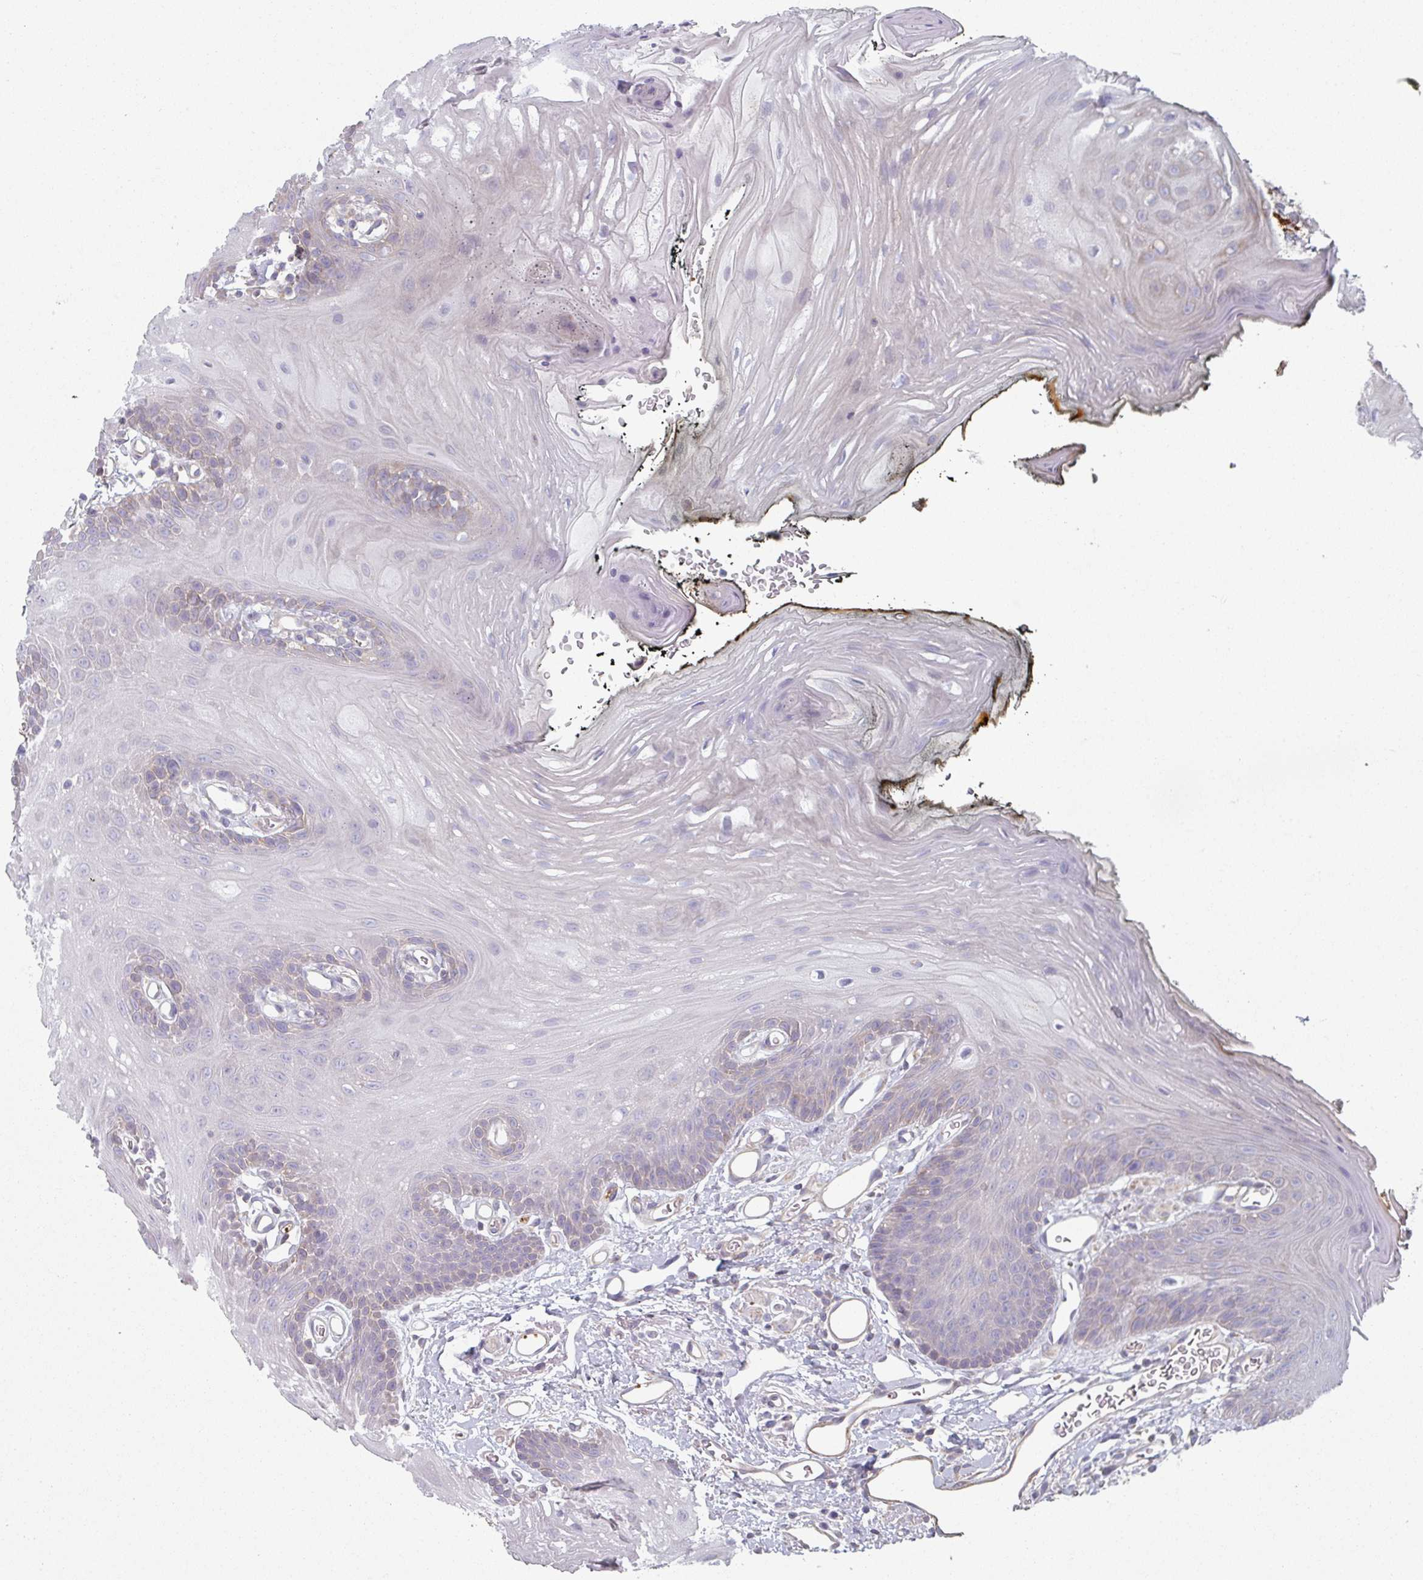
{"staining": {"intensity": "negative", "quantity": "none", "location": "none"}, "tissue": "oral mucosa", "cell_type": "Squamous epithelial cells", "image_type": "normal", "snomed": [{"axis": "morphology", "description": "Normal tissue, NOS"}, {"axis": "morphology", "description": "Squamous cell carcinoma, NOS"}, {"axis": "topography", "description": "Oral tissue"}, {"axis": "topography", "description": "Head-Neck"}], "caption": "DAB (3,3'-diaminobenzidine) immunohistochemical staining of benign oral mucosa displays no significant positivity in squamous epithelial cells.", "gene": "GSTA1", "patient": {"sex": "female", "age": 81}}